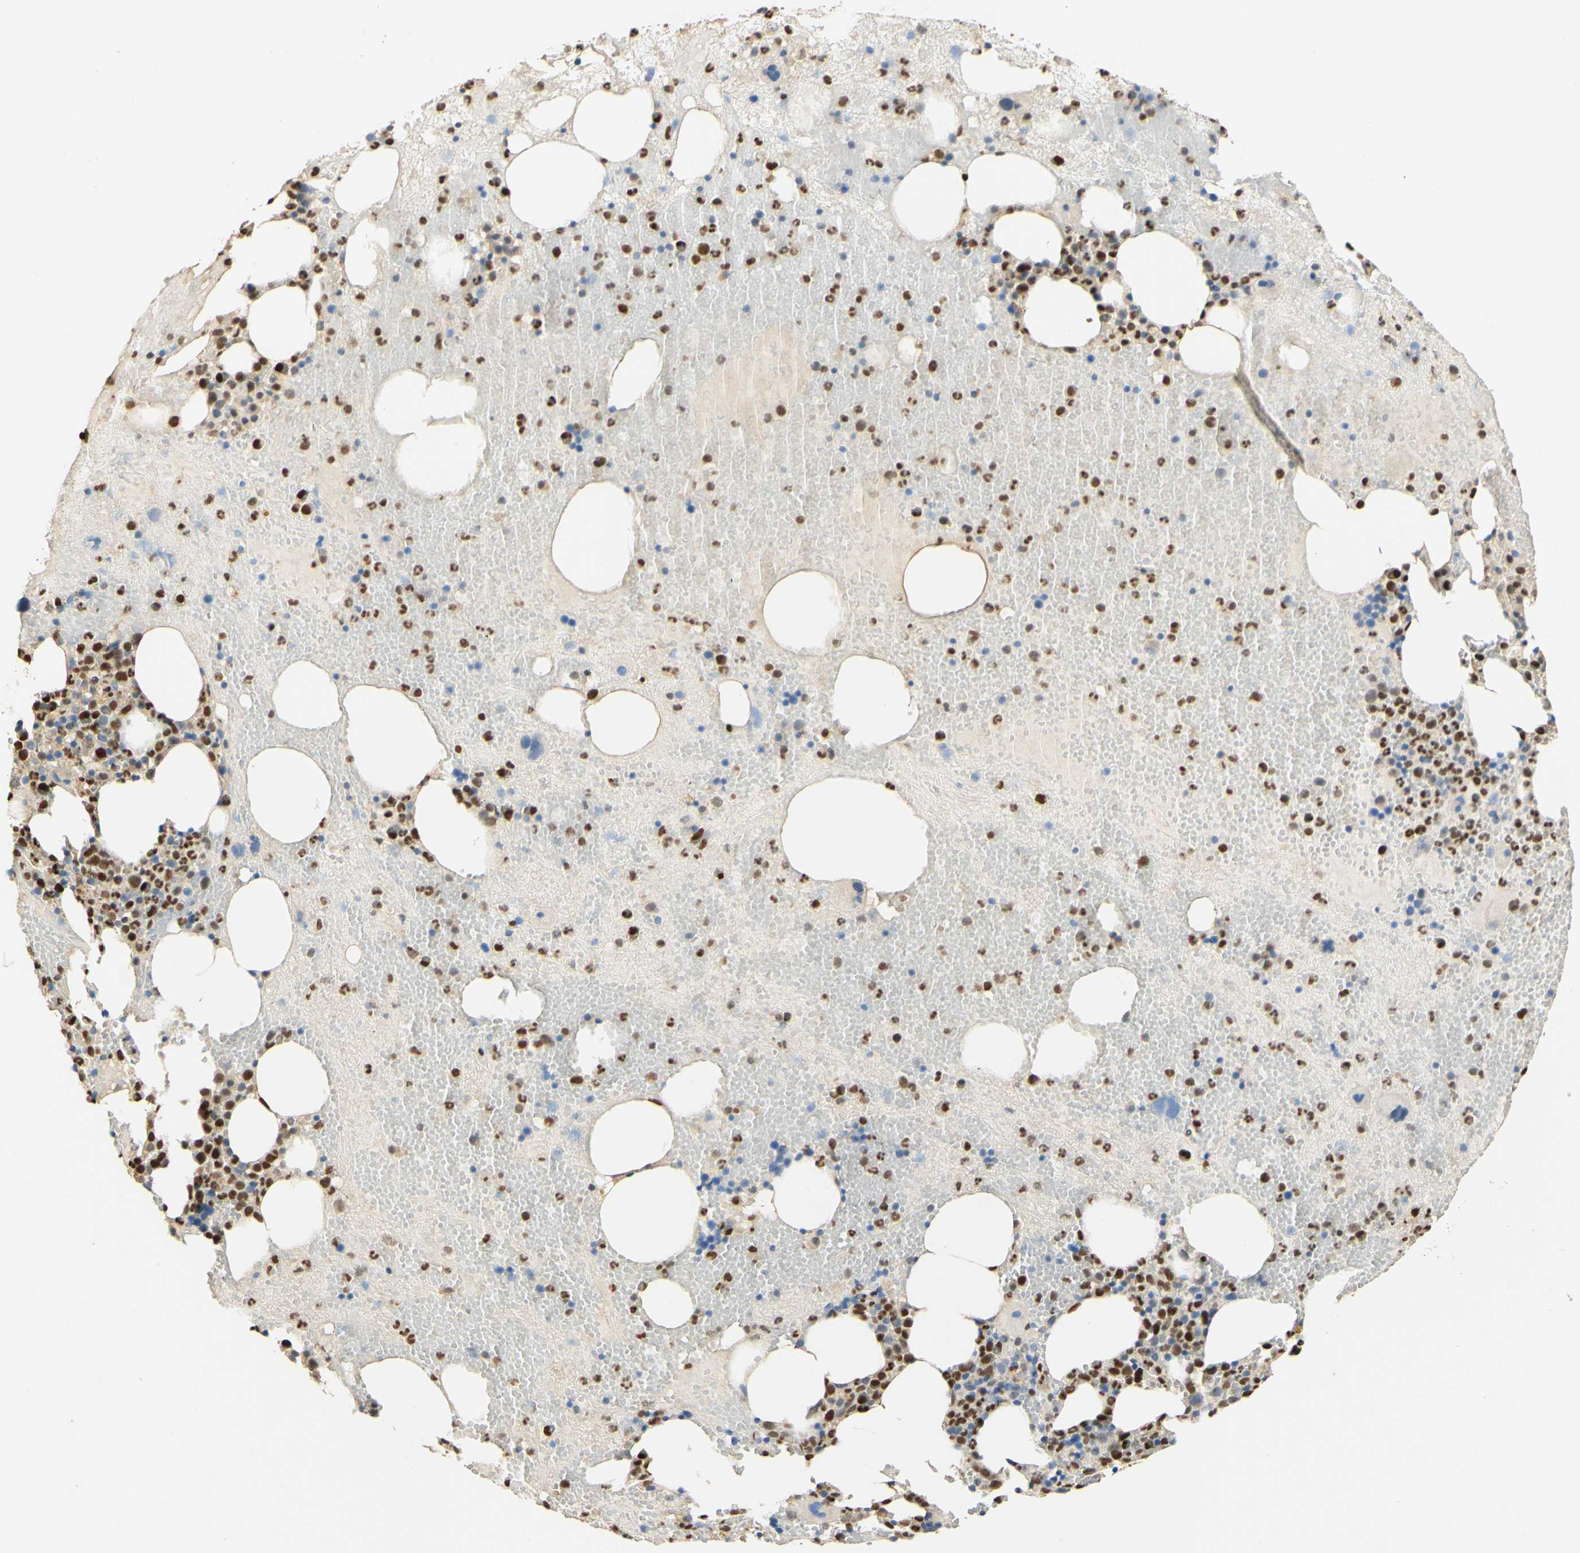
{"staining": {"intensity": "strong", "quantity": "25%-75%", "location": "cytoplasmic/membranous,nuclear"}, "tissue": "bone marrow", "cell_type": "Hematopoietic cells", "image_type": "normal", "snomed": [{"axis": "morphology", "description": "Normal tissue, NOS"}, {"axis": "morphology", "description": "Inflammation, NOS"}, {"axis": "topography", "description": "Bone marrow"}], "caption": "IHC (DAB) staining of normal human bone marrow shows strong cytoplasmic/membranous,nuclear protein expression in about 25%-75% of hematopoietic cells.", "gene": "MAP3K4", "patient": {"sex": "male", "age": 43}}